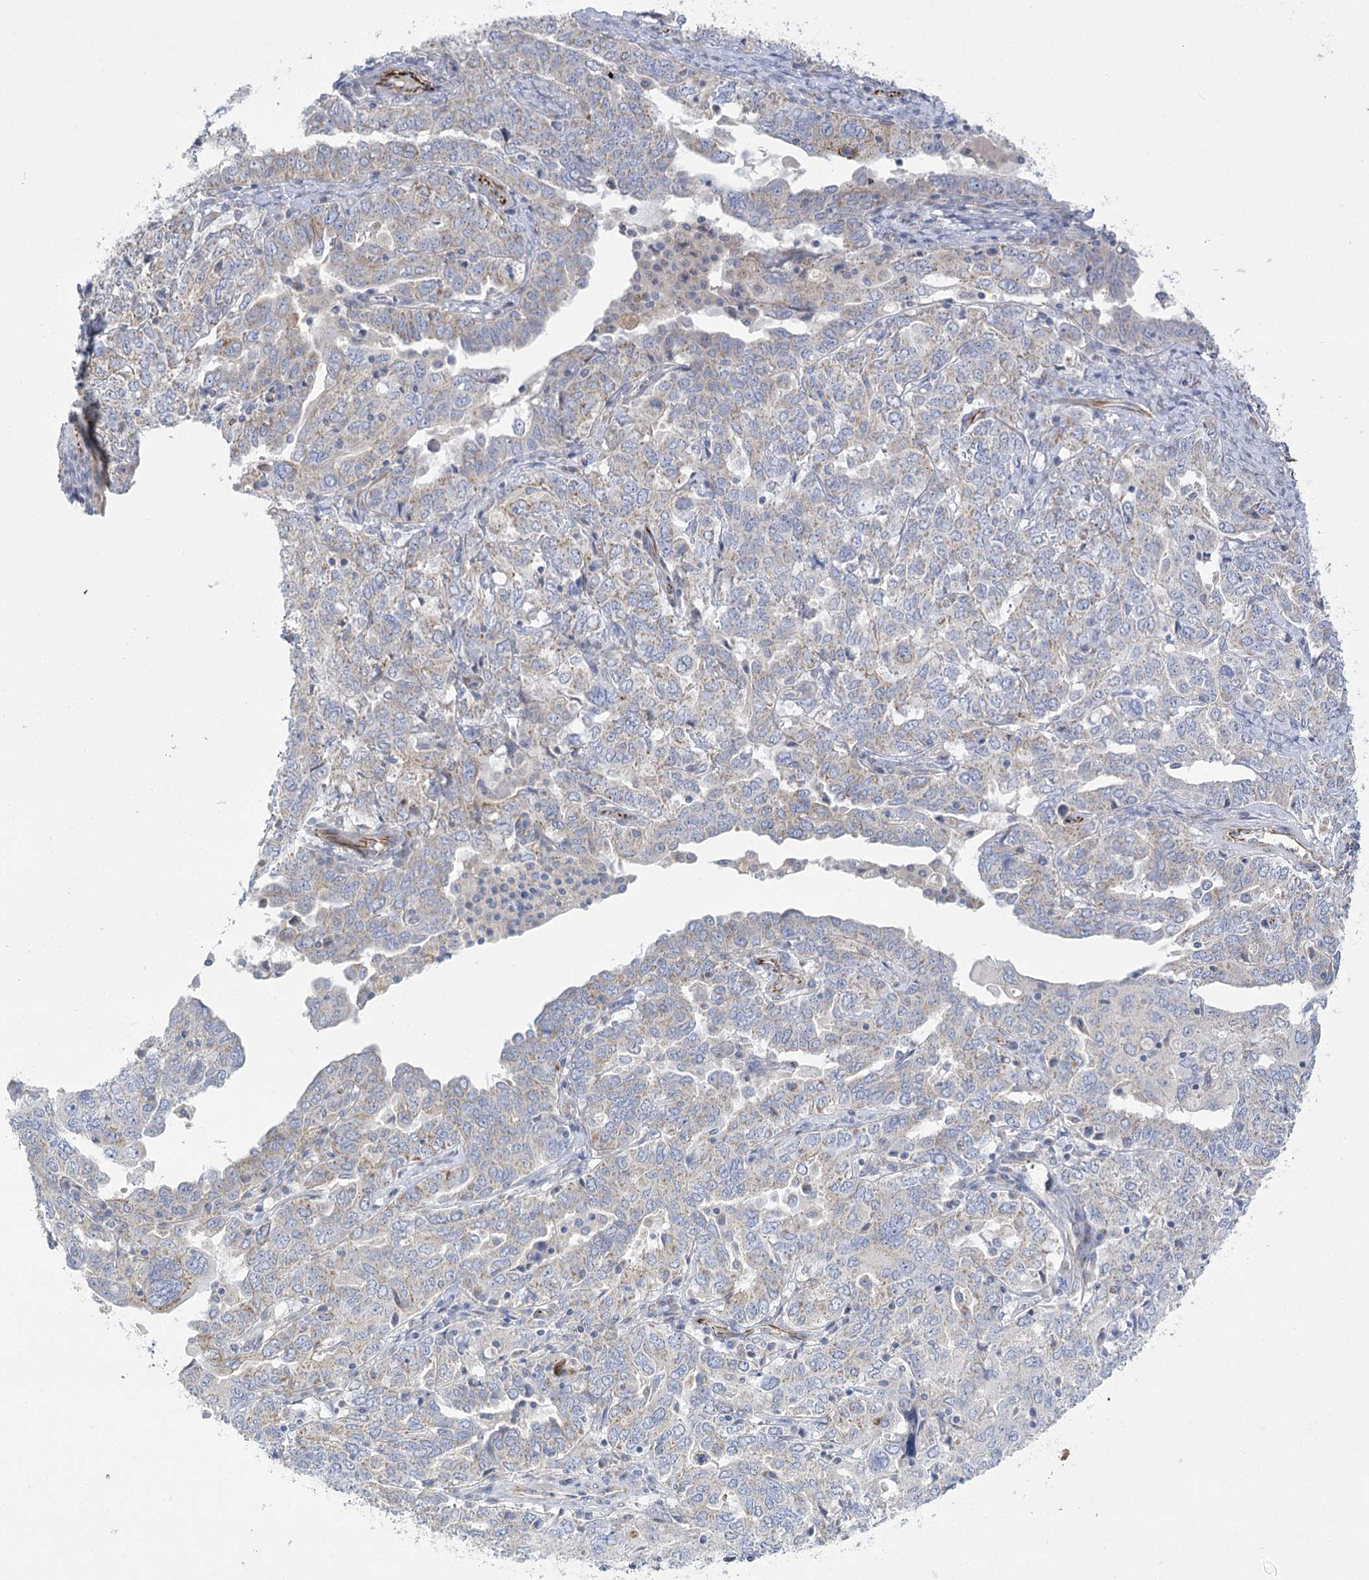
{"staining": {"intensity": "weak", "quantity": "25%-75%", "location": "cytoplasmic/membranous"}, "tissue": "ovarian cancer", "cell_type": "Tumor cells", "image_type": "cancer", "snomed": [{"axis": "morphology", "description": "Carcinoma, endometroid"}, {"axis": "topography", "description": "Ovary"}], "caption": "Immunohistochemistry staining of ovarian cancer (endometroid carcinoma), which shows low levels of weak cytoplasmic/membranous positivity in about 25%-75% of tumor cells indicating weak cytoplasmic/membranous protein expression. The staining was performed using DAB (3,3'-diaminobenzidine) (brown) for protein detection and nuclei were counterstained in hematoxylin (blue).", "gene": "DHTKD1", "patient": {"sex": "female", "age": 62}}